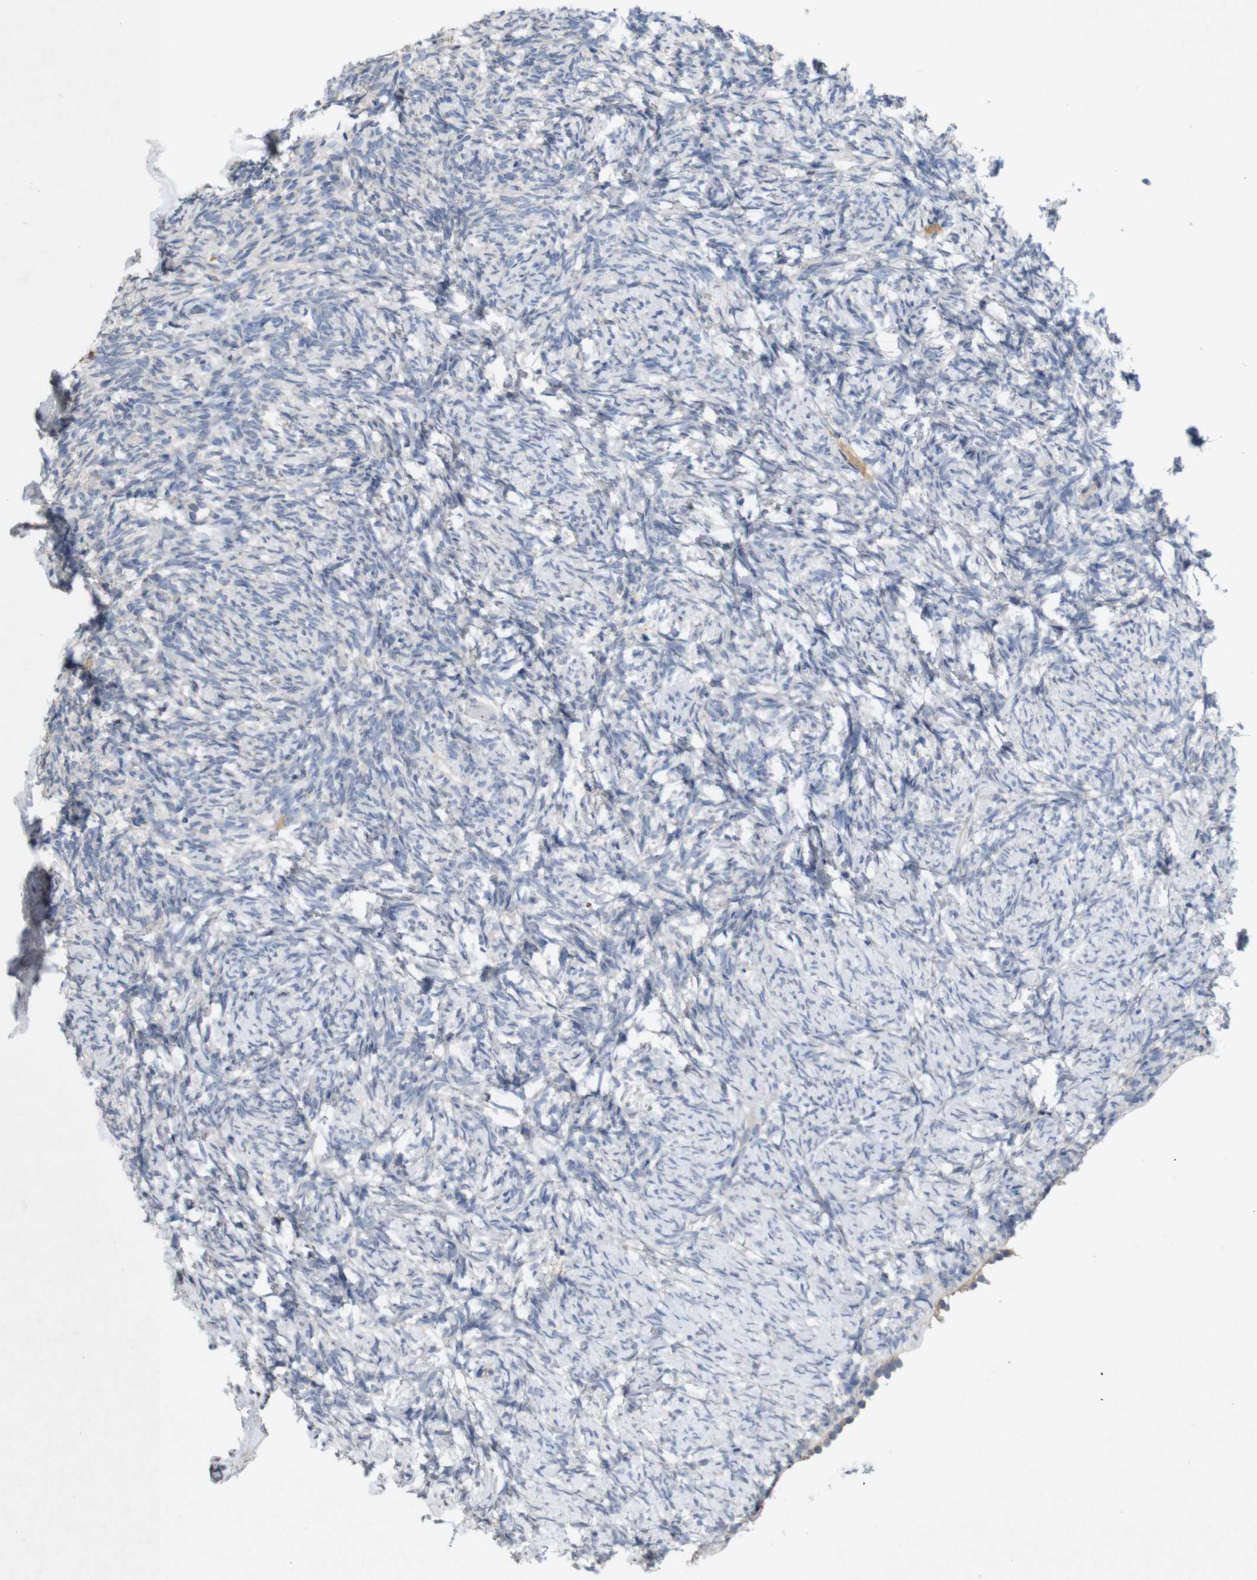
{"staining": {"intensity": "negative", "quantity": "none", "location": "none"}, "tissue": "ovary", "cell_type": "Ovarian stroma cells", "image_type": "normal", "snomed": [{"axis": "morphology", "description": "Normal tissue, NOS"}, {"axis": "topography", "description": "Ovary"}], "caption": "This is an IHC photomicrograph of normal human ovary. There is no positivity in ovarian stroma cells.", "gene": "TSPAN14", "patient": {"sex": "female", "age": 60}}